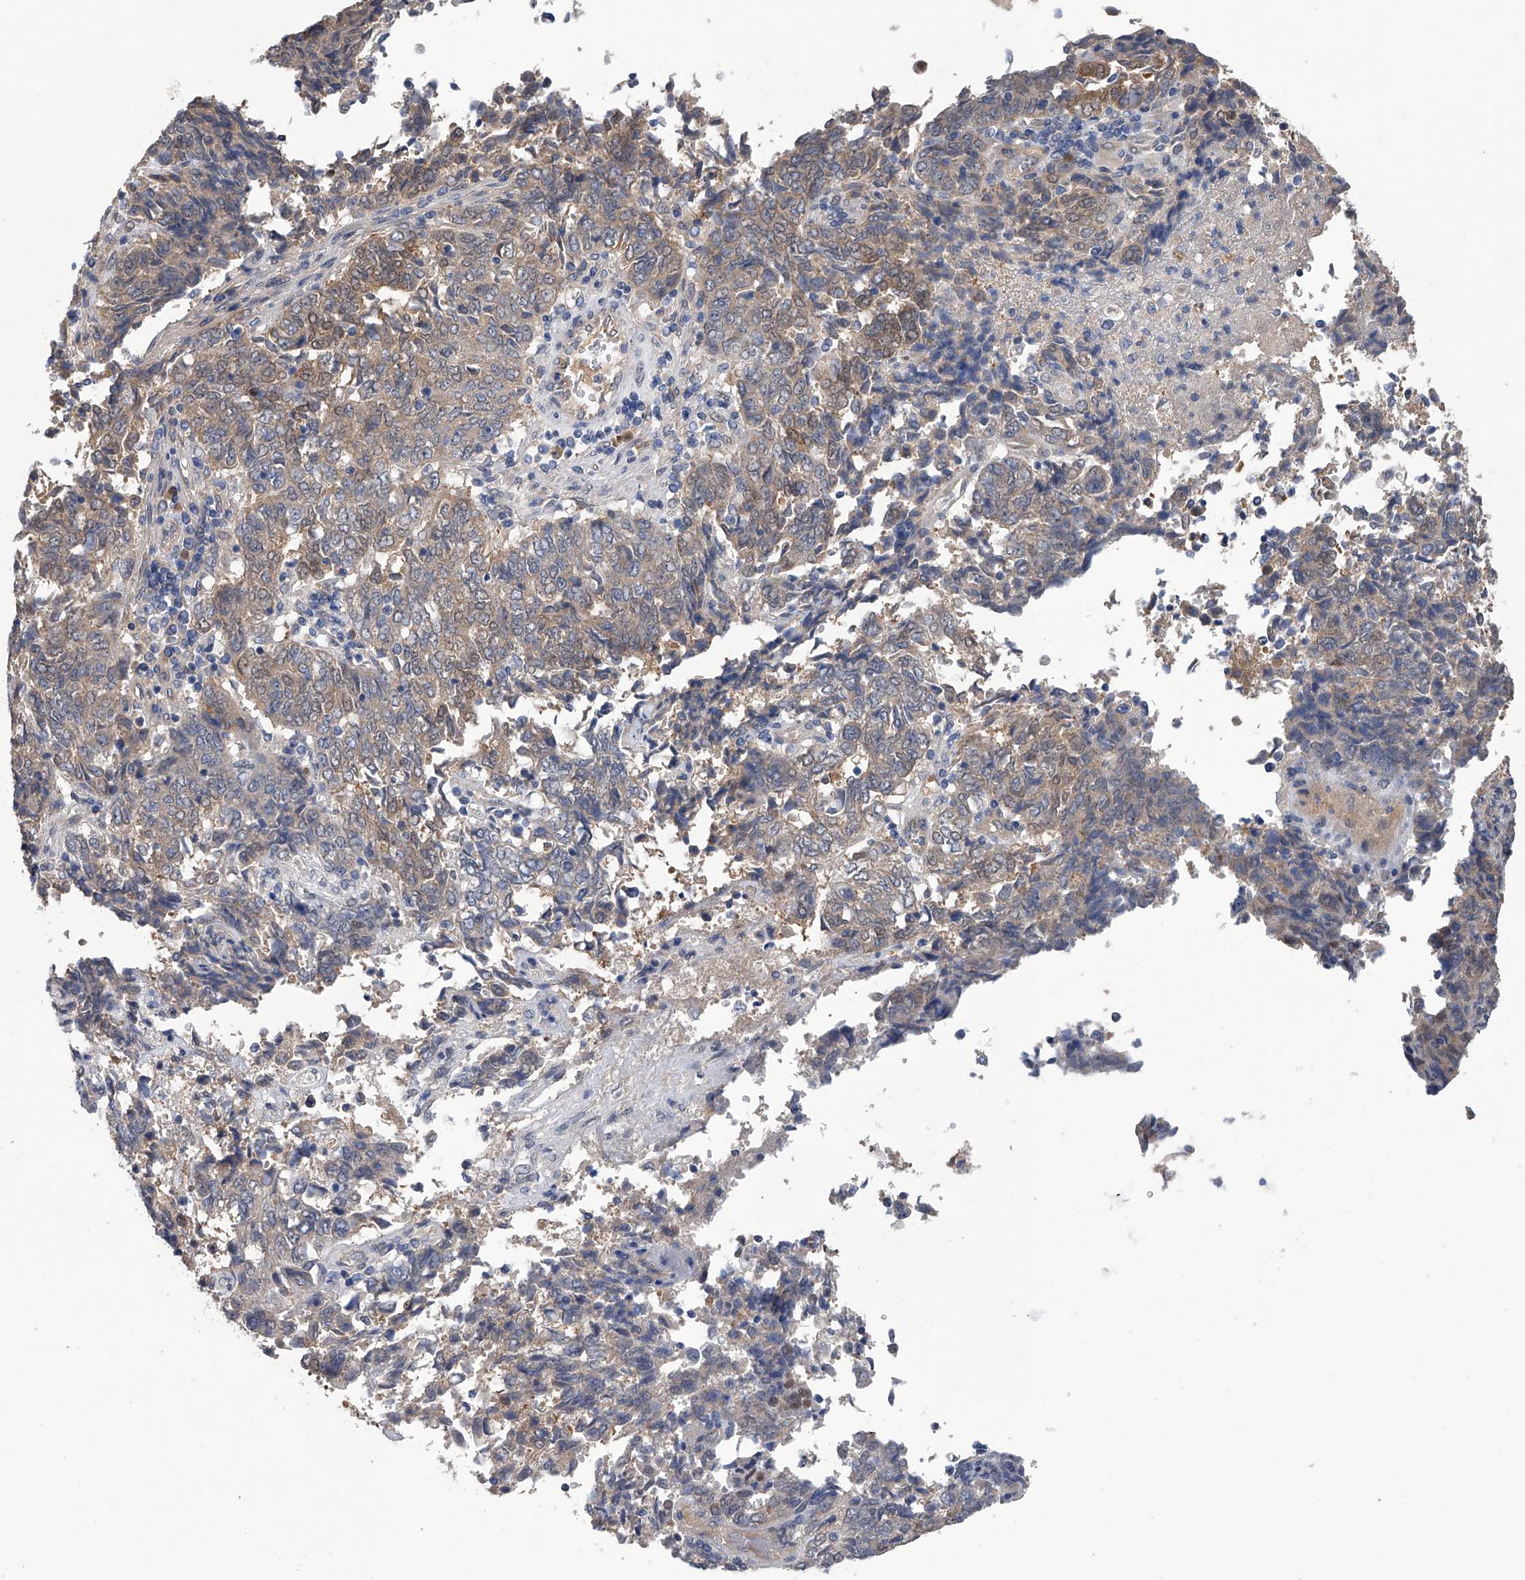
{"staining": {"intensity": "moderate", "quantity": "25%-75%", "location": "cytoplasmic/membranous"}, "tissue": "endometrial cancer", "cell_type": "Tumor cells", "image_type": "cancer", "snomed": [{"axis": "morphology", "description": "Adenocarcinoma, NOS"}, {"axis": "topography", "description": "Endometrium"}], "caption": "The micrograph demonstrates staining of endometrial cancer, revealing moderate cytoplasmic/membranous protein positivity (brown color) within tumor cells. Nuclei are stained in blue.", "gene": "PGM3", "patient": {"sex": "female", "age": 80}}